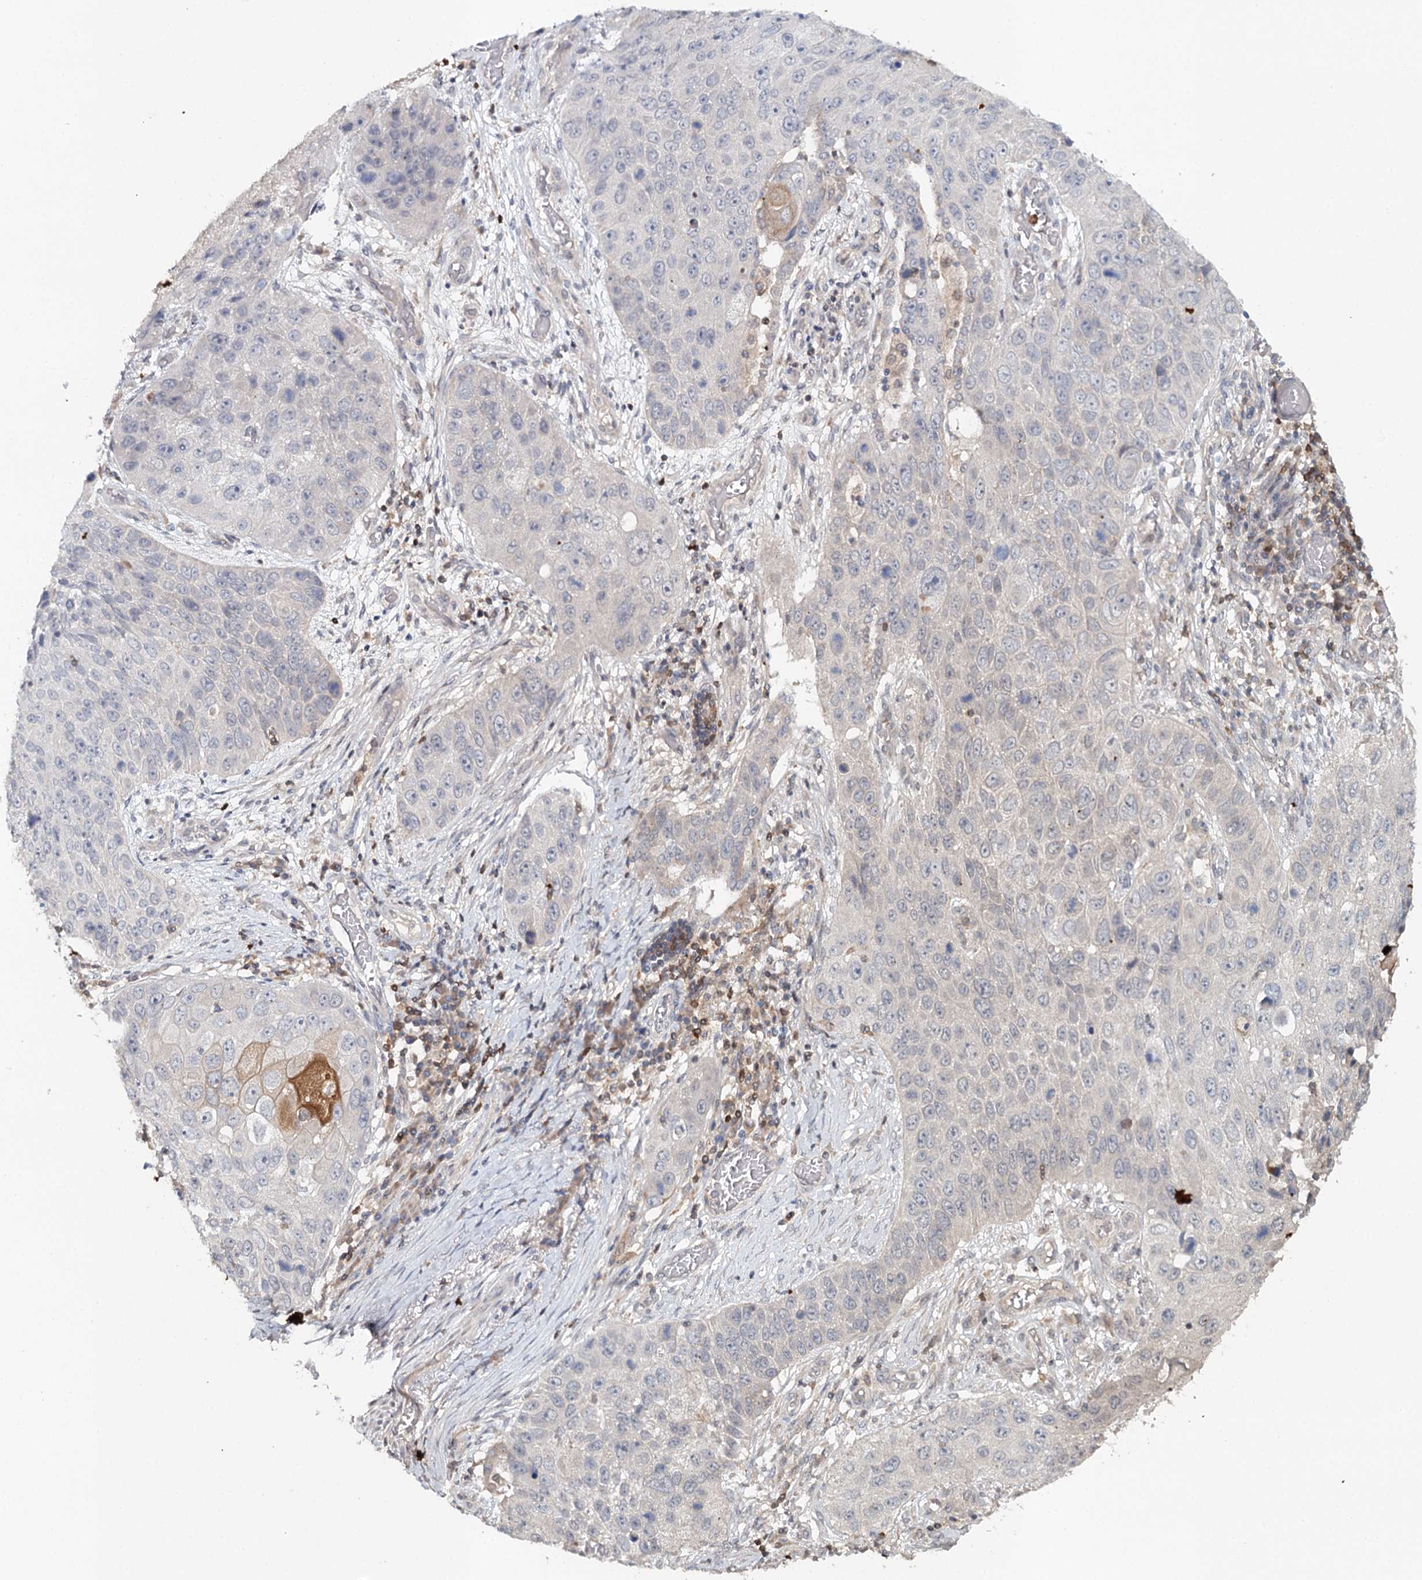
{"staining": {"intensity": "negative", "quantity": "none", "location": "none"}, "tissue": "lung cancer", "cell_type": "Tumor cells", "image_type": "cancer", "snomed": [{"axis": "morphology", "description": "Squamous cell carcinoma, NOS"}, {"axis": "topography", "description": "Lung"}], "caption": "The micrograph shows no staining of tumor cells in squamous cell carcinoma (lung). (DAB (3,3'-diaminobenzidine) immunohistochemistry (IHC) visualized using brightfield microscopy, high magnification).", "gene": "SLC41A2", "patient": {"sex": "male", "age": 61}}